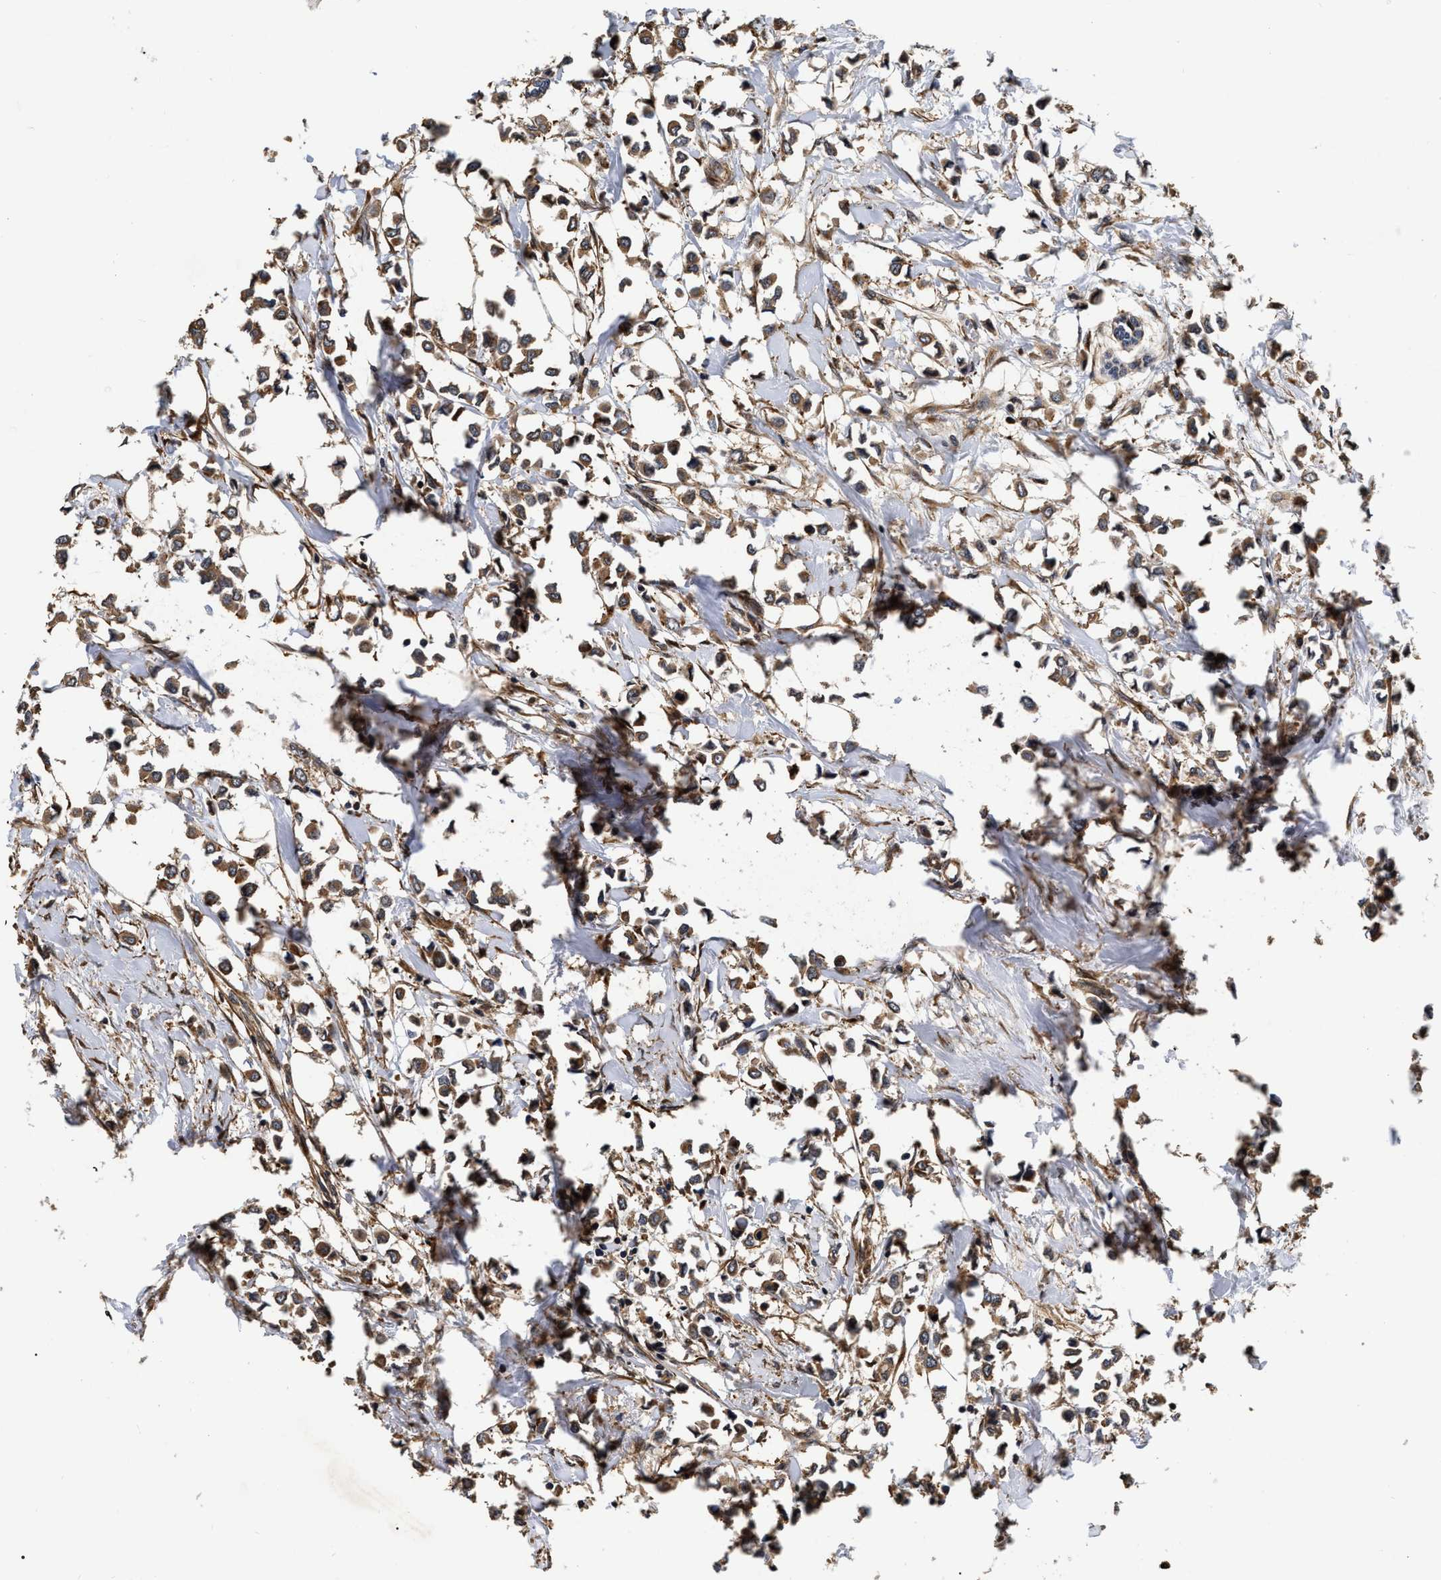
{"staining": {"intensity": "moderate", "quantity": ">75%", "location": "cytoplasmic/membranous"}, "tissue": "breast cancer", "cell_type": "Tumor cells", "image_type": "cancer", "snomed": [{"axis": "morphology", "description": "Lobular carcinoma"}, {"axis": "topography", "description": "Breast"}], "caption": "A high-resolution histopathology image shows immunohistochemistry staining of breast lobular carcinoma, which demonstrates moderate cytoplasmic/membranous staining in about >75% of tumor cells.", "gene": "ABCG8", "patient": {"sex": "female", "age": 51}}